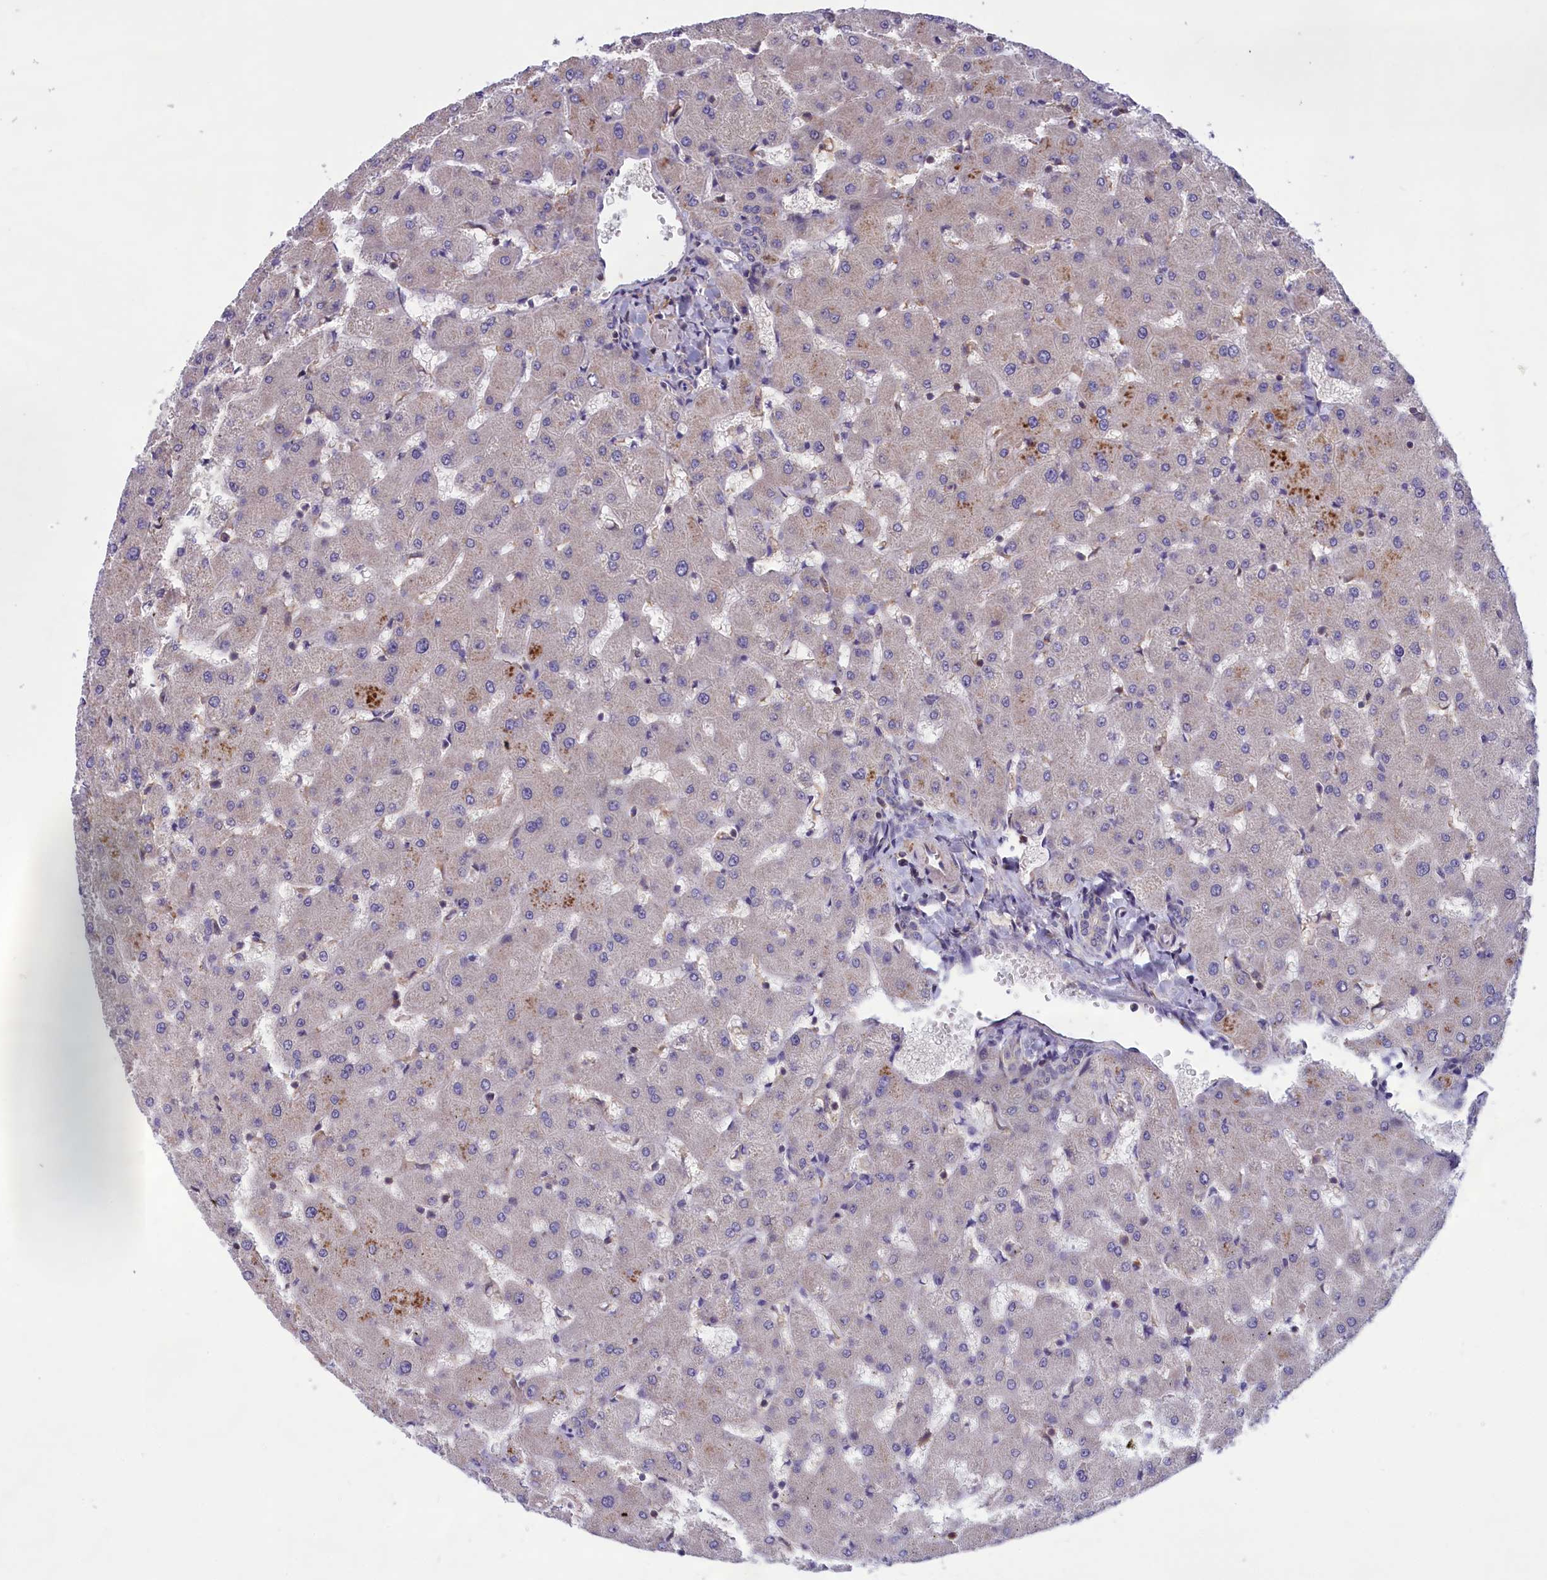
{"staining": {"intensity": "negative", "quantity": "none", "location": "none"}, "tissue": "liver", "cell_type": "Cholangiocytes", "image_type": "normal", "snomed": [{"axis": "morphology", "description": "Normal tissue, NOS"}, {"axis": "topography", "description": "Liver"}], "caption": "This histopathology image is of normal liver stained with IHC to label a protein in brown with the nuclei are counter-stained blue. There is no staining in cholangiocytes.", "gene": "AMDHD2", "patient": {"sex": "female", "age": 63}}